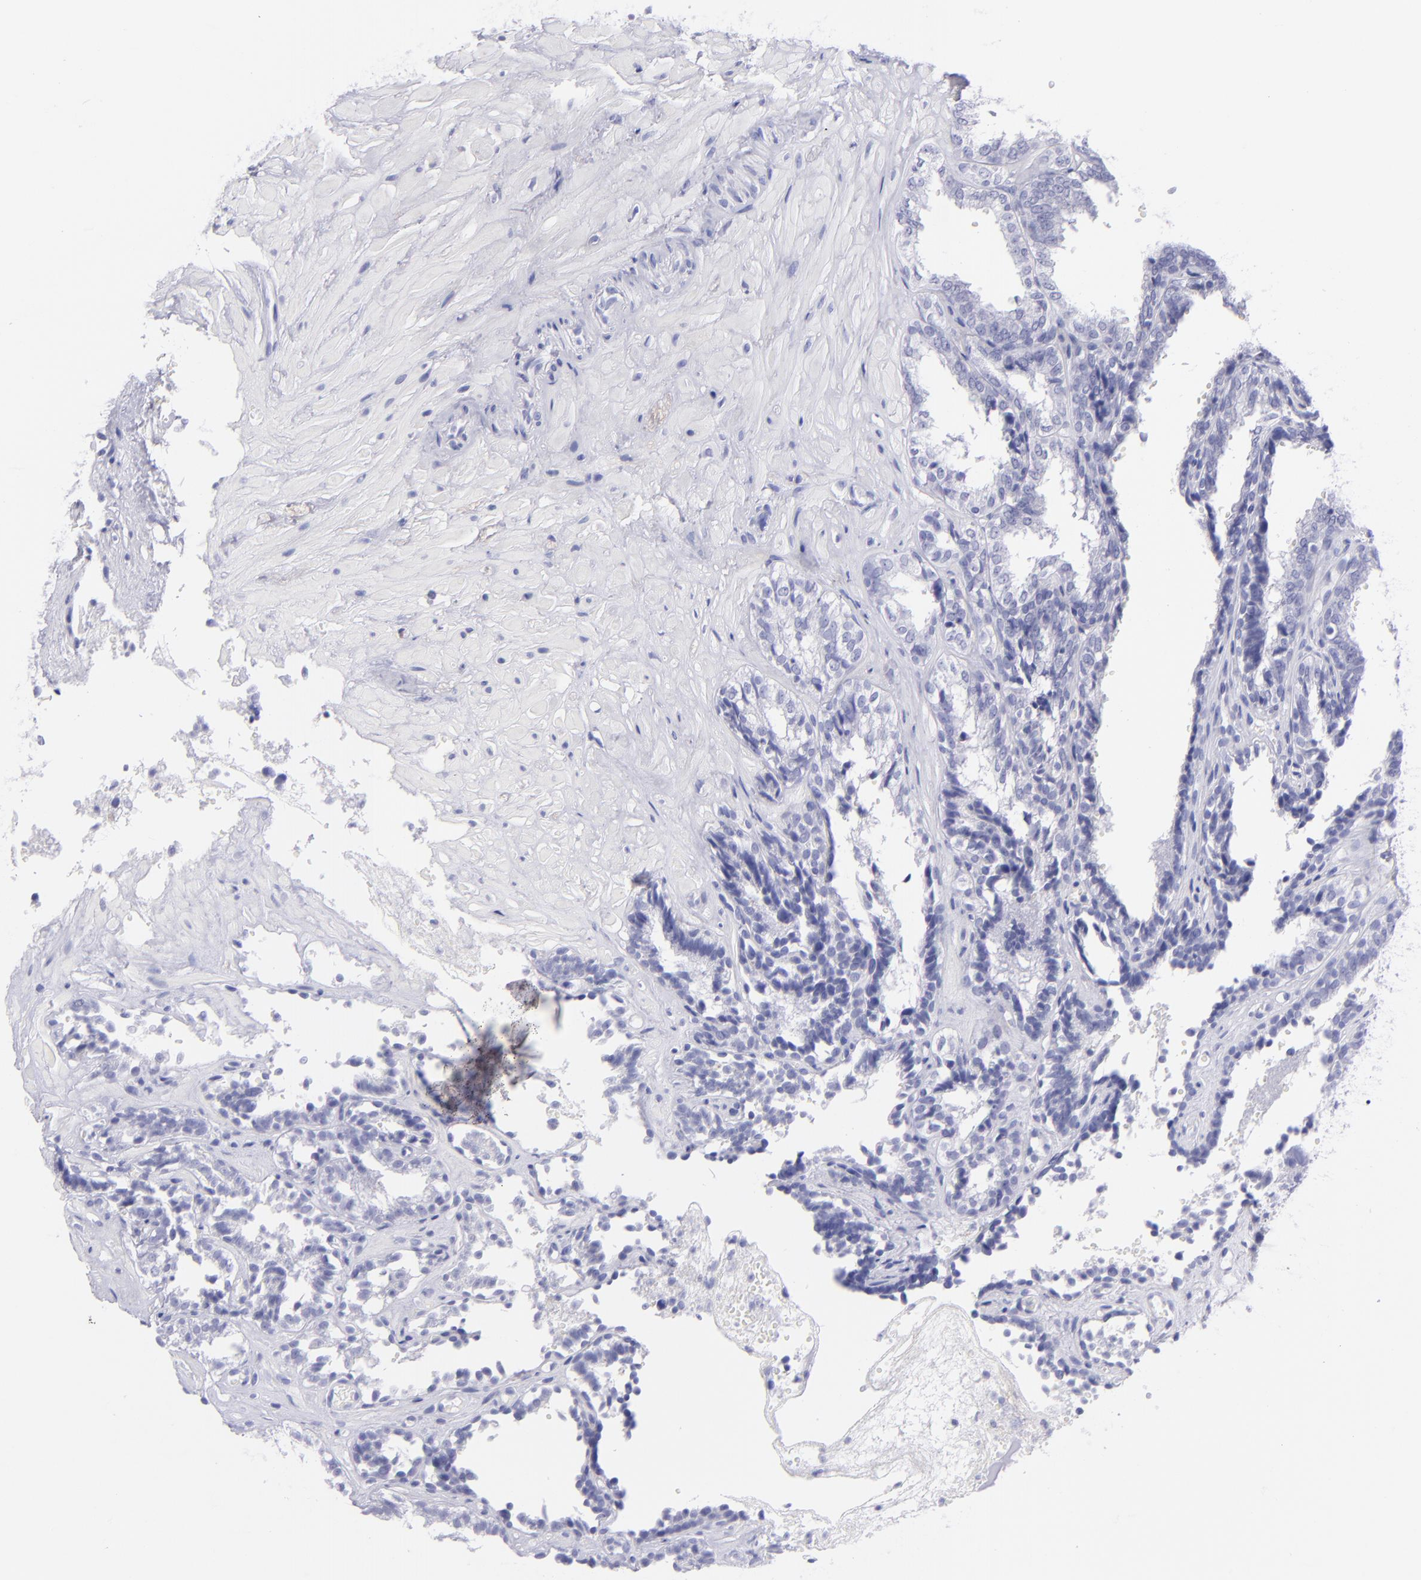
{"staining": {"intensity": "negative", "quantity": "none", "location": "none"}, "tissue": "seminal vesicle", "cell_type": "Glandular cells", "image_type": "normal", "snomed": [{"axis": "morphology", "description": "Normal tissue, NOS"}, {"axis": "topography", "description": "Seminal veicle"}], "caption": "A histopathology image of human seminal vesicle is negative for staining in glandular cells. (DAB (3,3'-diaminobenzidine) IHC with hematoxylin counter stain).", "gene": "CNP", "patient": {"sex": "male", "age": 26}}